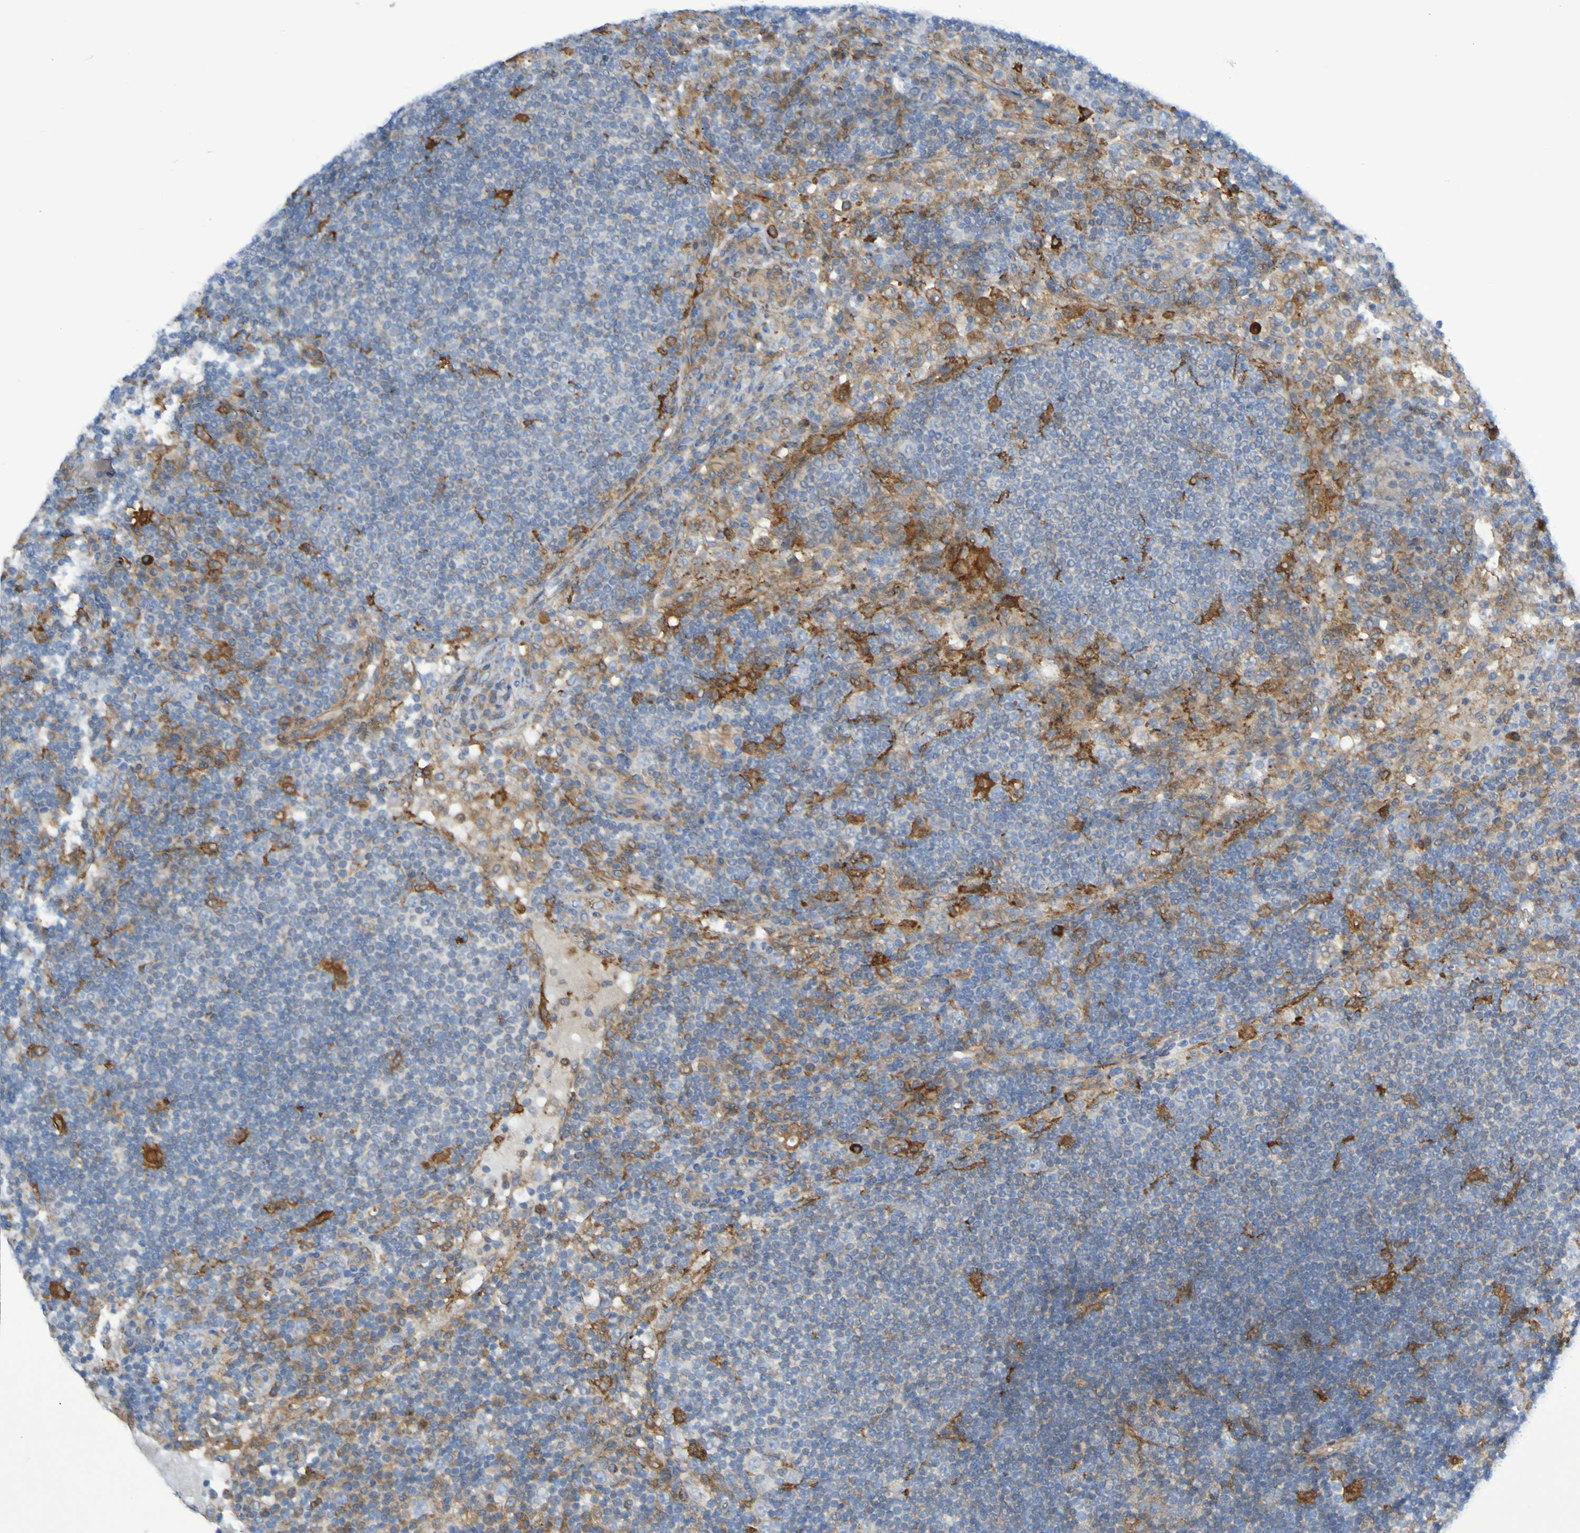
{"staining": {"intensity": "strong", "quantity": "<25%", "location": "cytoplasmic/membranous"}, "tissue": "lymph node", "cell_type": "Non-germinal center cells", "image_type": "normal", "snomed": [{"axis": "morphology", "description": "Normal tissue, NOS"}, {"axis": "topography", "description": "Lymph node"}], "caption": "A high-resolution image shows IHC staining of normal lymph node, which reveals strong cytoplasmic/membranous staining in about <25% of non-germinal center cells.", "gene": "SCRG1", "patient": {"sex": "female", "age": 53}}